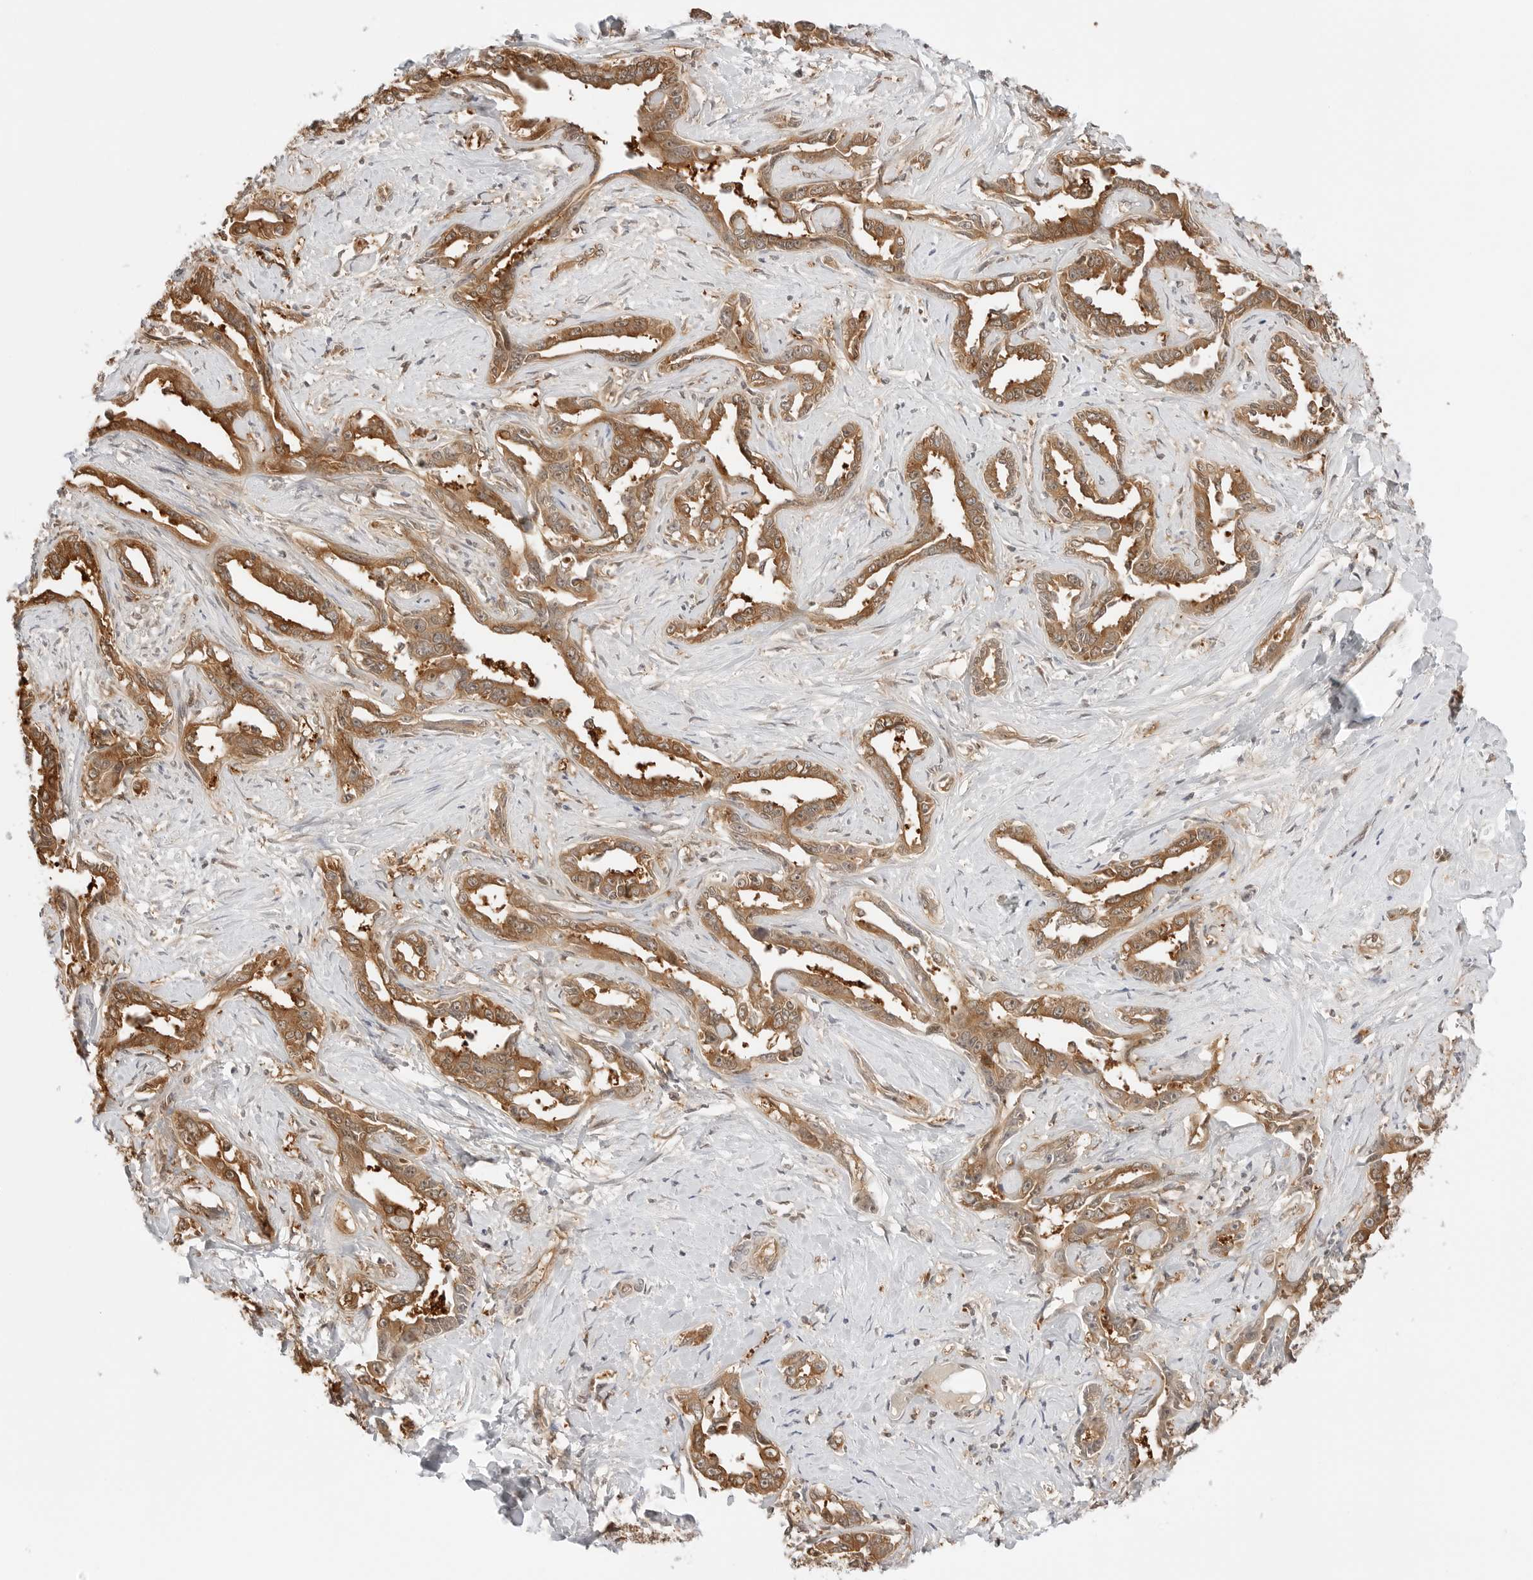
{"staining": {"intensity": "strong", "quantity": ">75%", "location": "cytoplasmic/membranous,nuclear"}, "tissue": "liver cancer", "cell_type": "Tumor cells", "image_type": "cancer", "snomed": [{"axis": "morphology", "description": "Cholangiocarcinoma"}, {"axis": "topography", "description": "Liver"}], "caption": "Immunohistochemical staining of human liver cholangiocarcinoma demonstrates strong cytoplasmic/membranous and nuclear protein expression in approximately >75% of tumor cells.", "gene": "NUDC", "patient": {"sex": "male", "age": 59}}